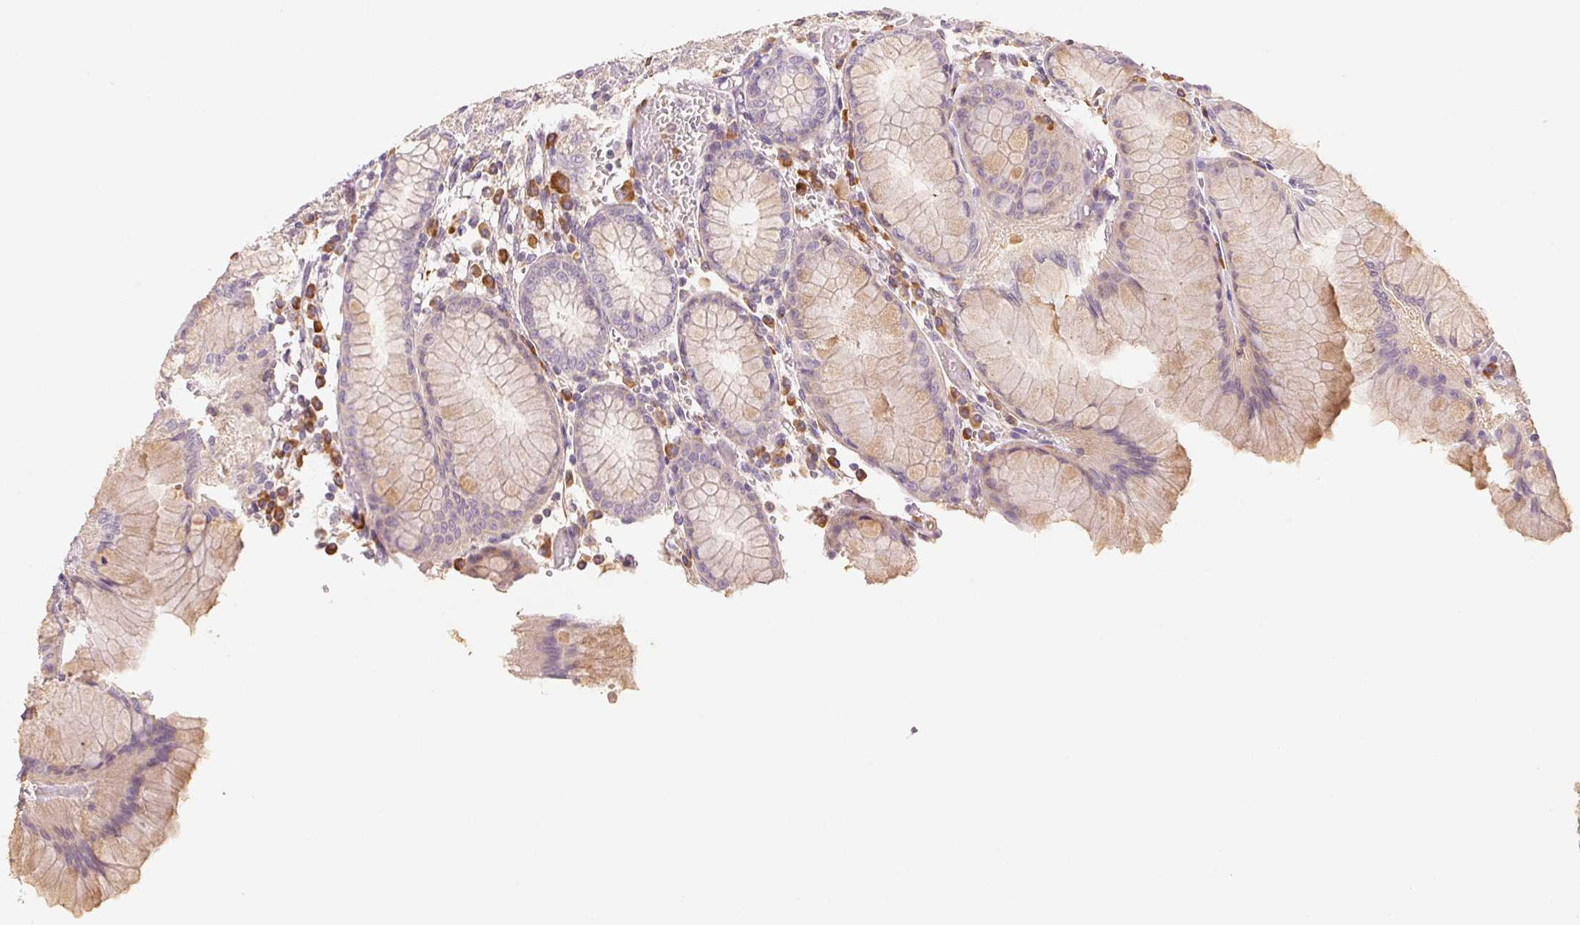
{"staining": {"intensity": "weak", "quantity": "<25%", "location": "cytoplasmic/membranous"}, "tissue": "stomach", "cell_type": "Glandular cells", "image_type": "normal", "snomed": [{"axis": "morphology", "description": "Normal tissue, NOS"}, {"axis": "topography", "description": "Stomach"}], "caption": "There is no significant staining in glandular cells of stomach. (Immunohistochemistry, brightfield microscopy, high magnification).", "gene": "RMDN2", "patient": {"sex": "female", "age": 57}}